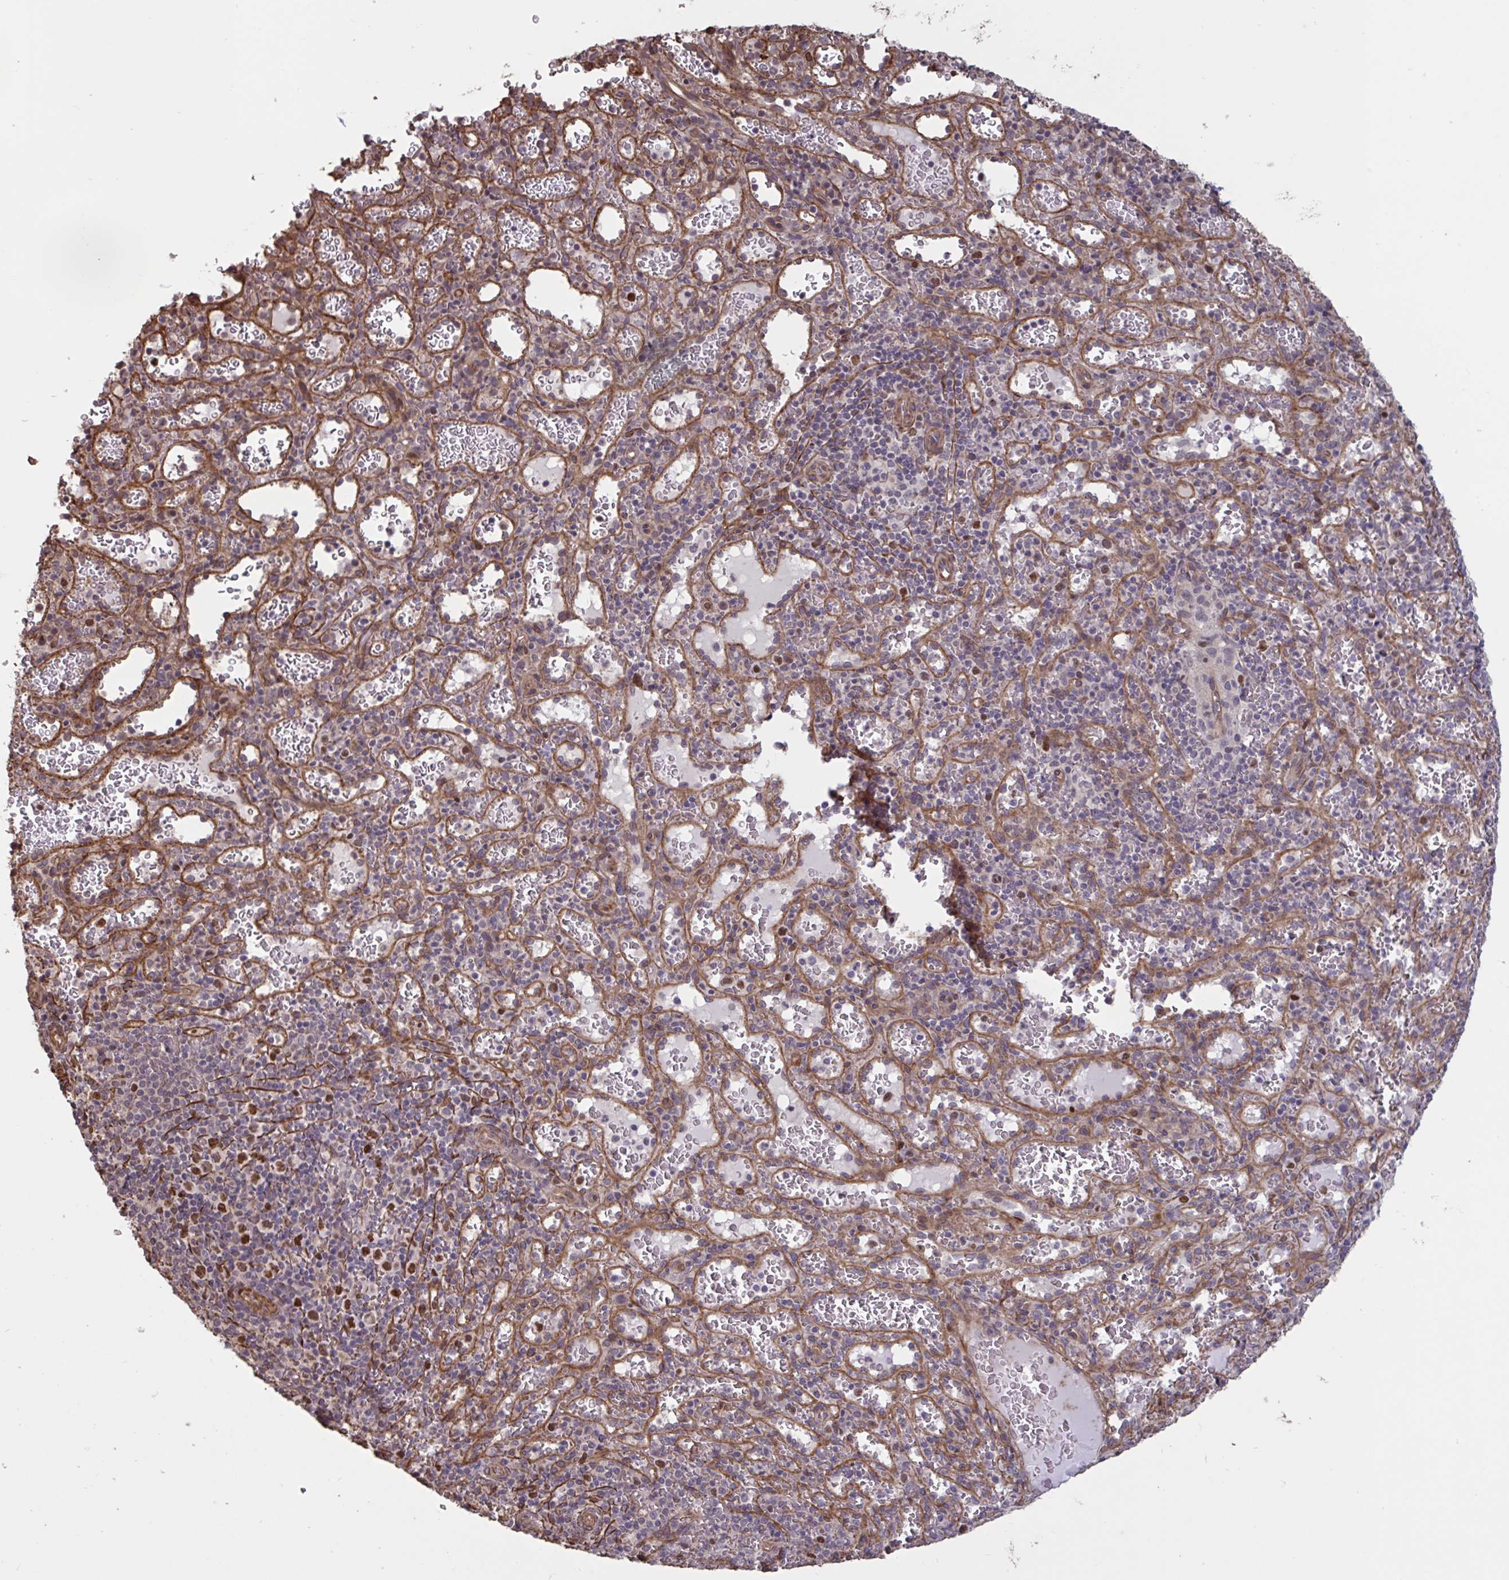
{"staining": {"intensity": "negative", "quantity": "none", "location": "none"}, "tissue": "spleen", "cell_type": "Cells in red pulp", "image_type": "normal", "snomed": [{"axis": "morphology", "description": "Normal tissue, NOS"}, {"axis": "topography", "description": "Spleen"}], "caption": "The immunohistochemistry histopathology image has no significant positivity in cells in red pulp of spleen.", "gene": "IPO5", "patient": {"sex": "male", "age": 57}}